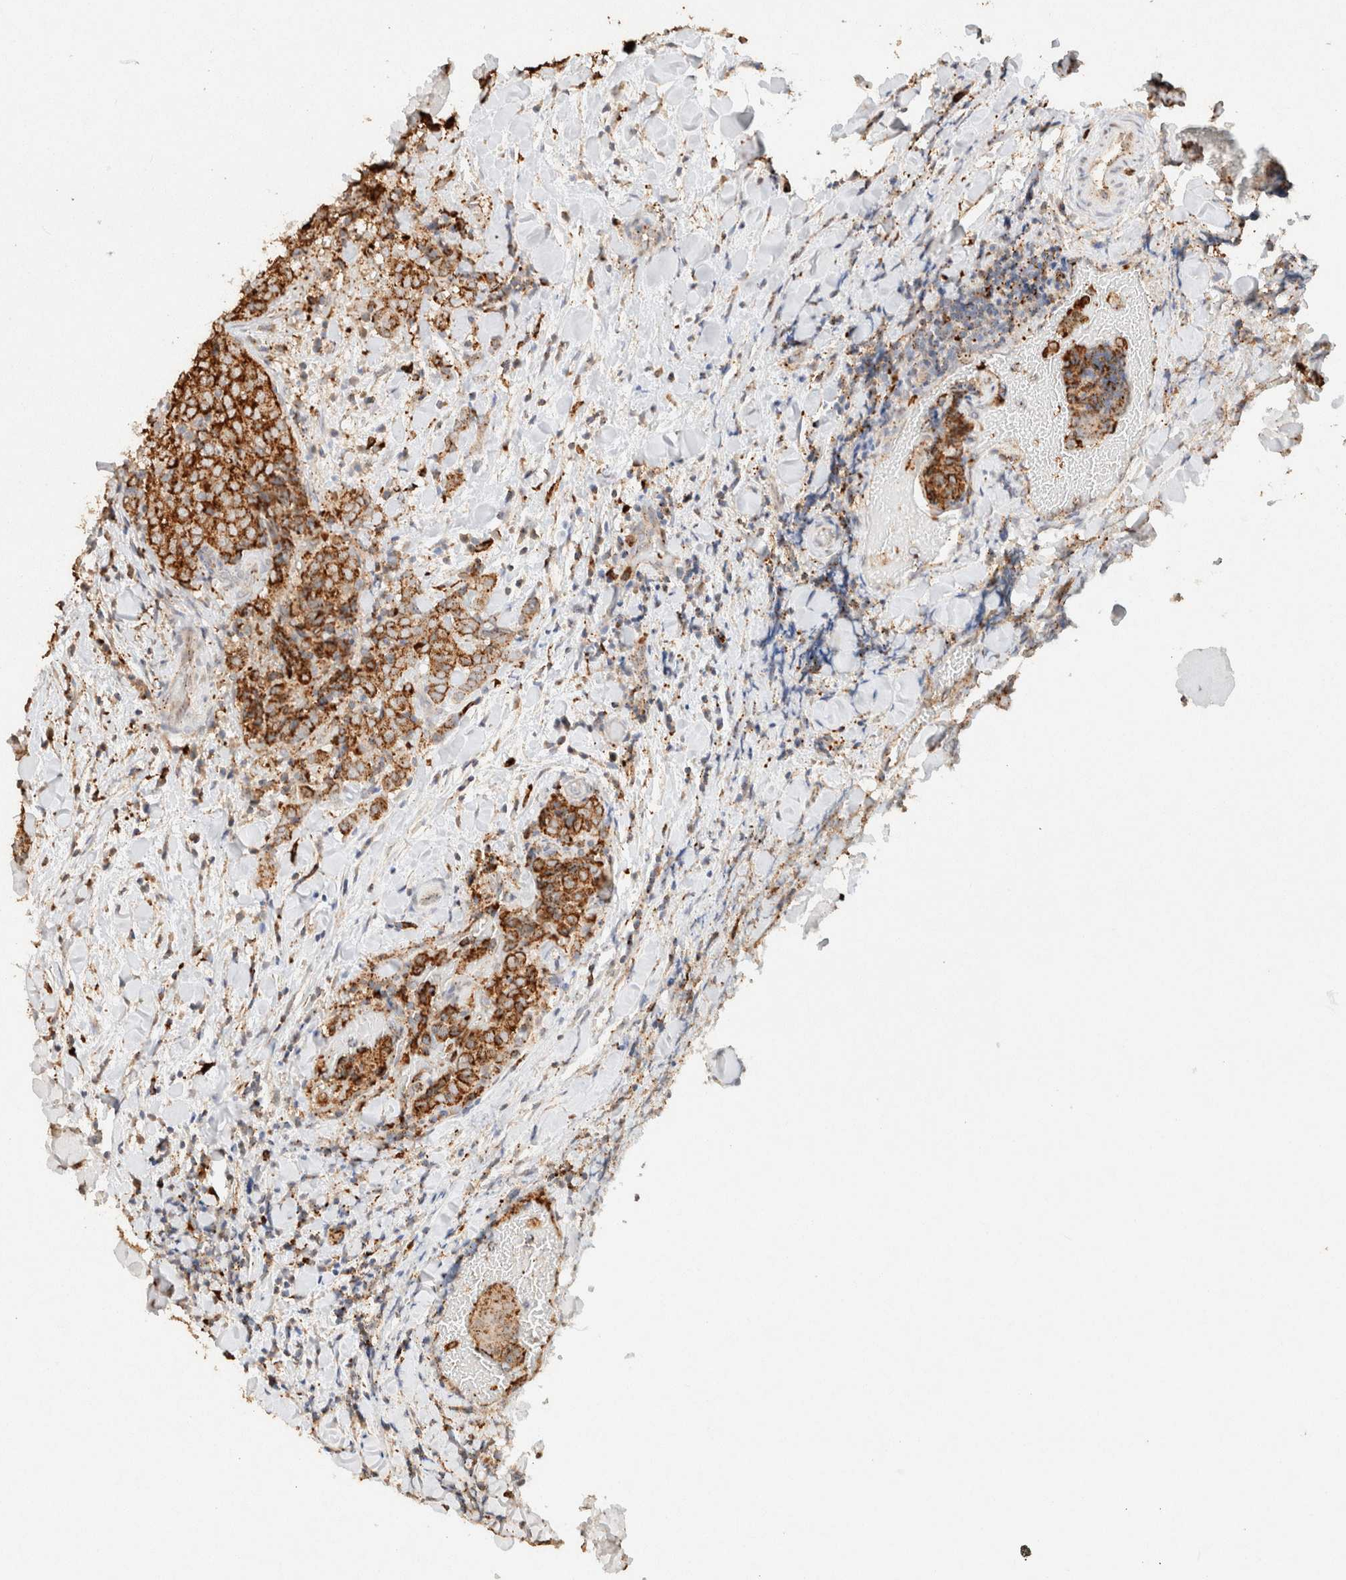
{"staining": {"intensity": "strong", "quantity": ">75%", "location": "cytoplasmic/membranous"}, "tissue": "thyroid cancer", "cell_type": "Tumor cells", "image_type": "cancer", "snomed": [{"axis": "morphology", "description": "Normal tissue, NOS"}, {"axis": "morphology", "description": "Papillary adenocarcinoma, NOS"}, {"axis": "topography", "description": "Thyroid gland"}], "caption": "Thyroid cancer tissue reveals strong cytoplasmic/membranous positivity in approximately >75% of tumor cells", "gene": "CTSC", "patient": {"sex": "female", "age": 30}}